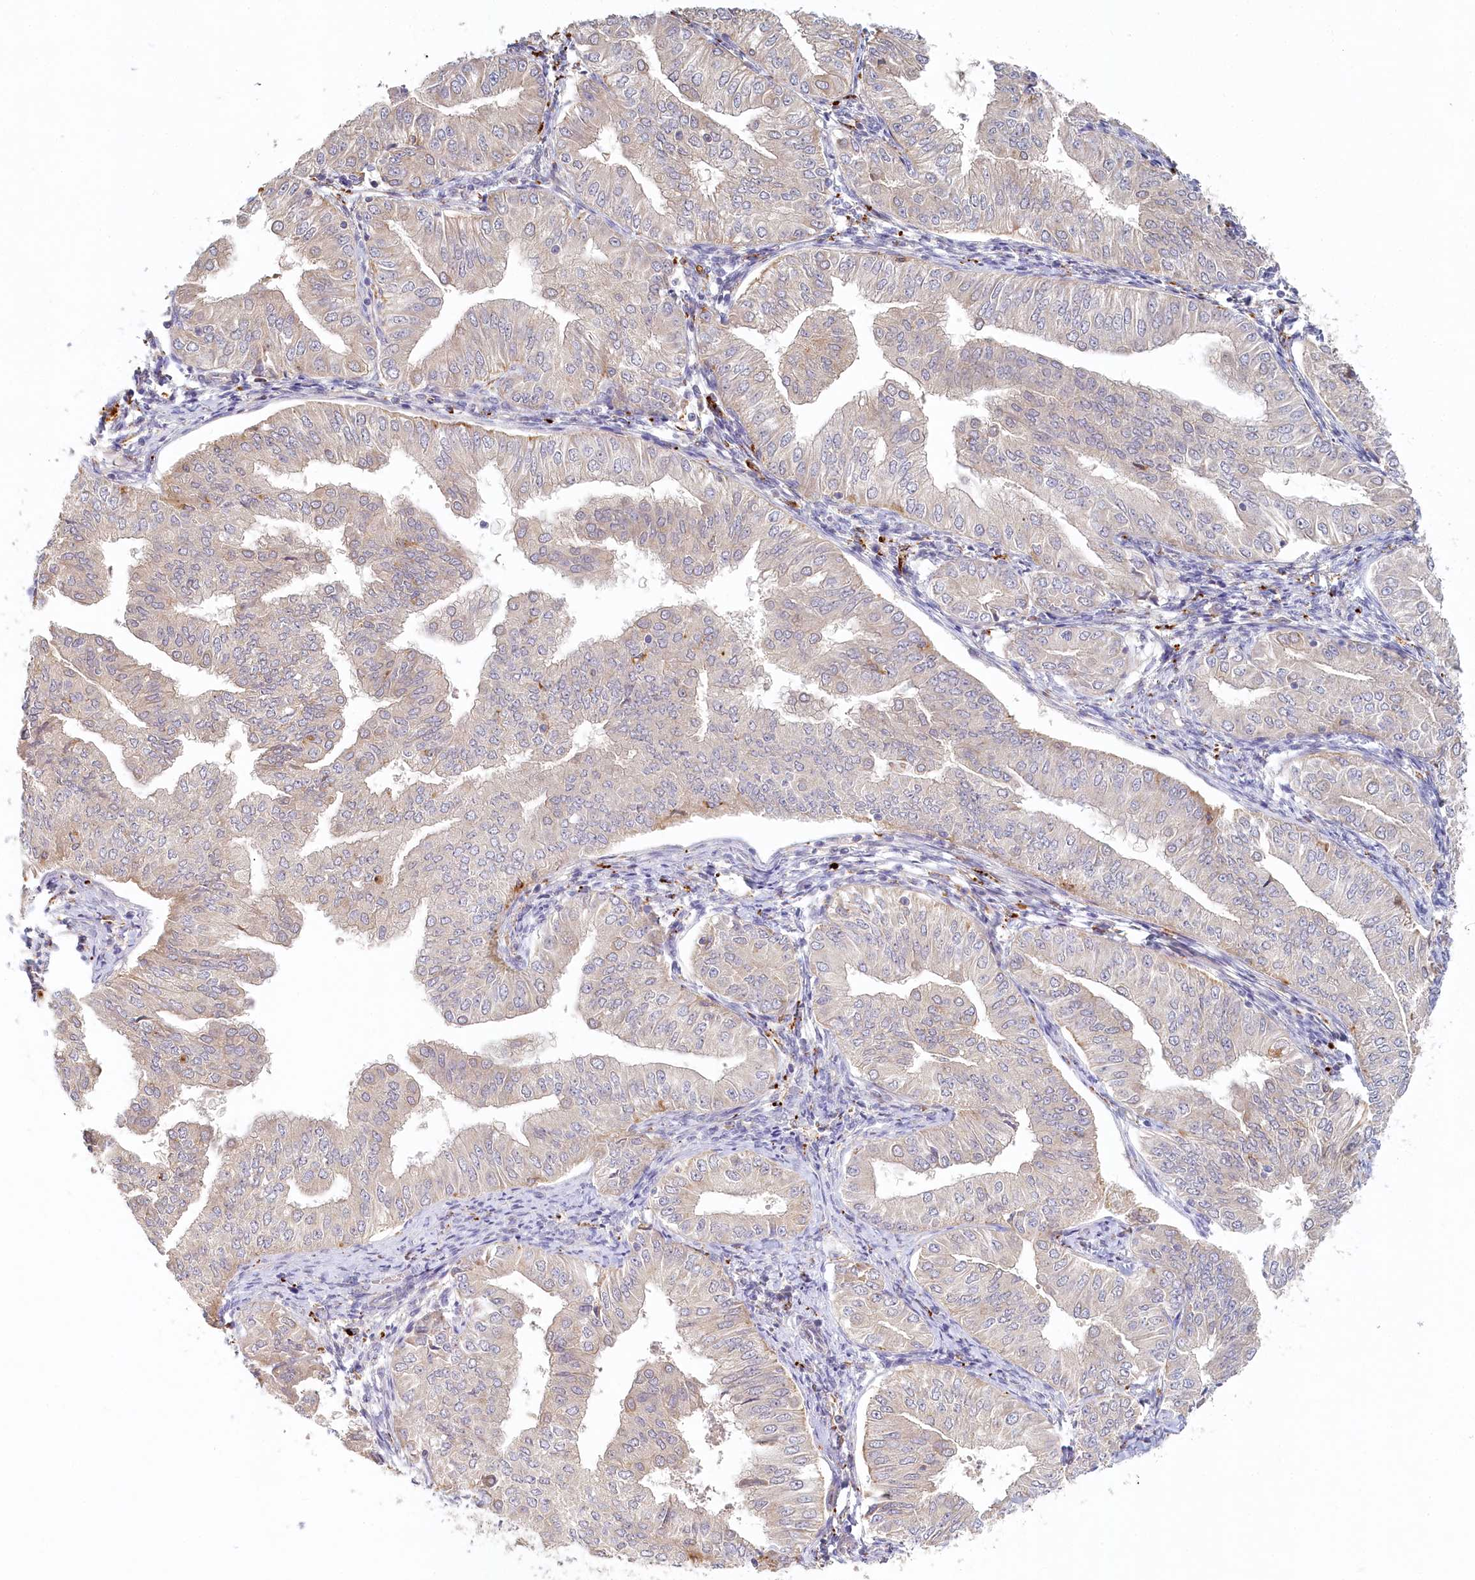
{"staining": {"intensity": "negative", "quantity": "none", "location": "none"}, "tissue": "endometrial cancer", "cell_type": "Tumor cells", "image_type": "cancer", "snomed": [{"axis": "morphology", "description": "Normal tissue, NOS"}, {"axis": "morphology", "description": "Adenocarcinoma, NOS"}, {"axis": "topography", "description": "Endometrium"}], "caption": "Adenocarcinoma (endometrial) stained for a protein using immunohistochemistry (IHC) exhibits no staining tumor cells.", "gene": "VSIG1", "patient": {"sex": "female", "age": 53}}